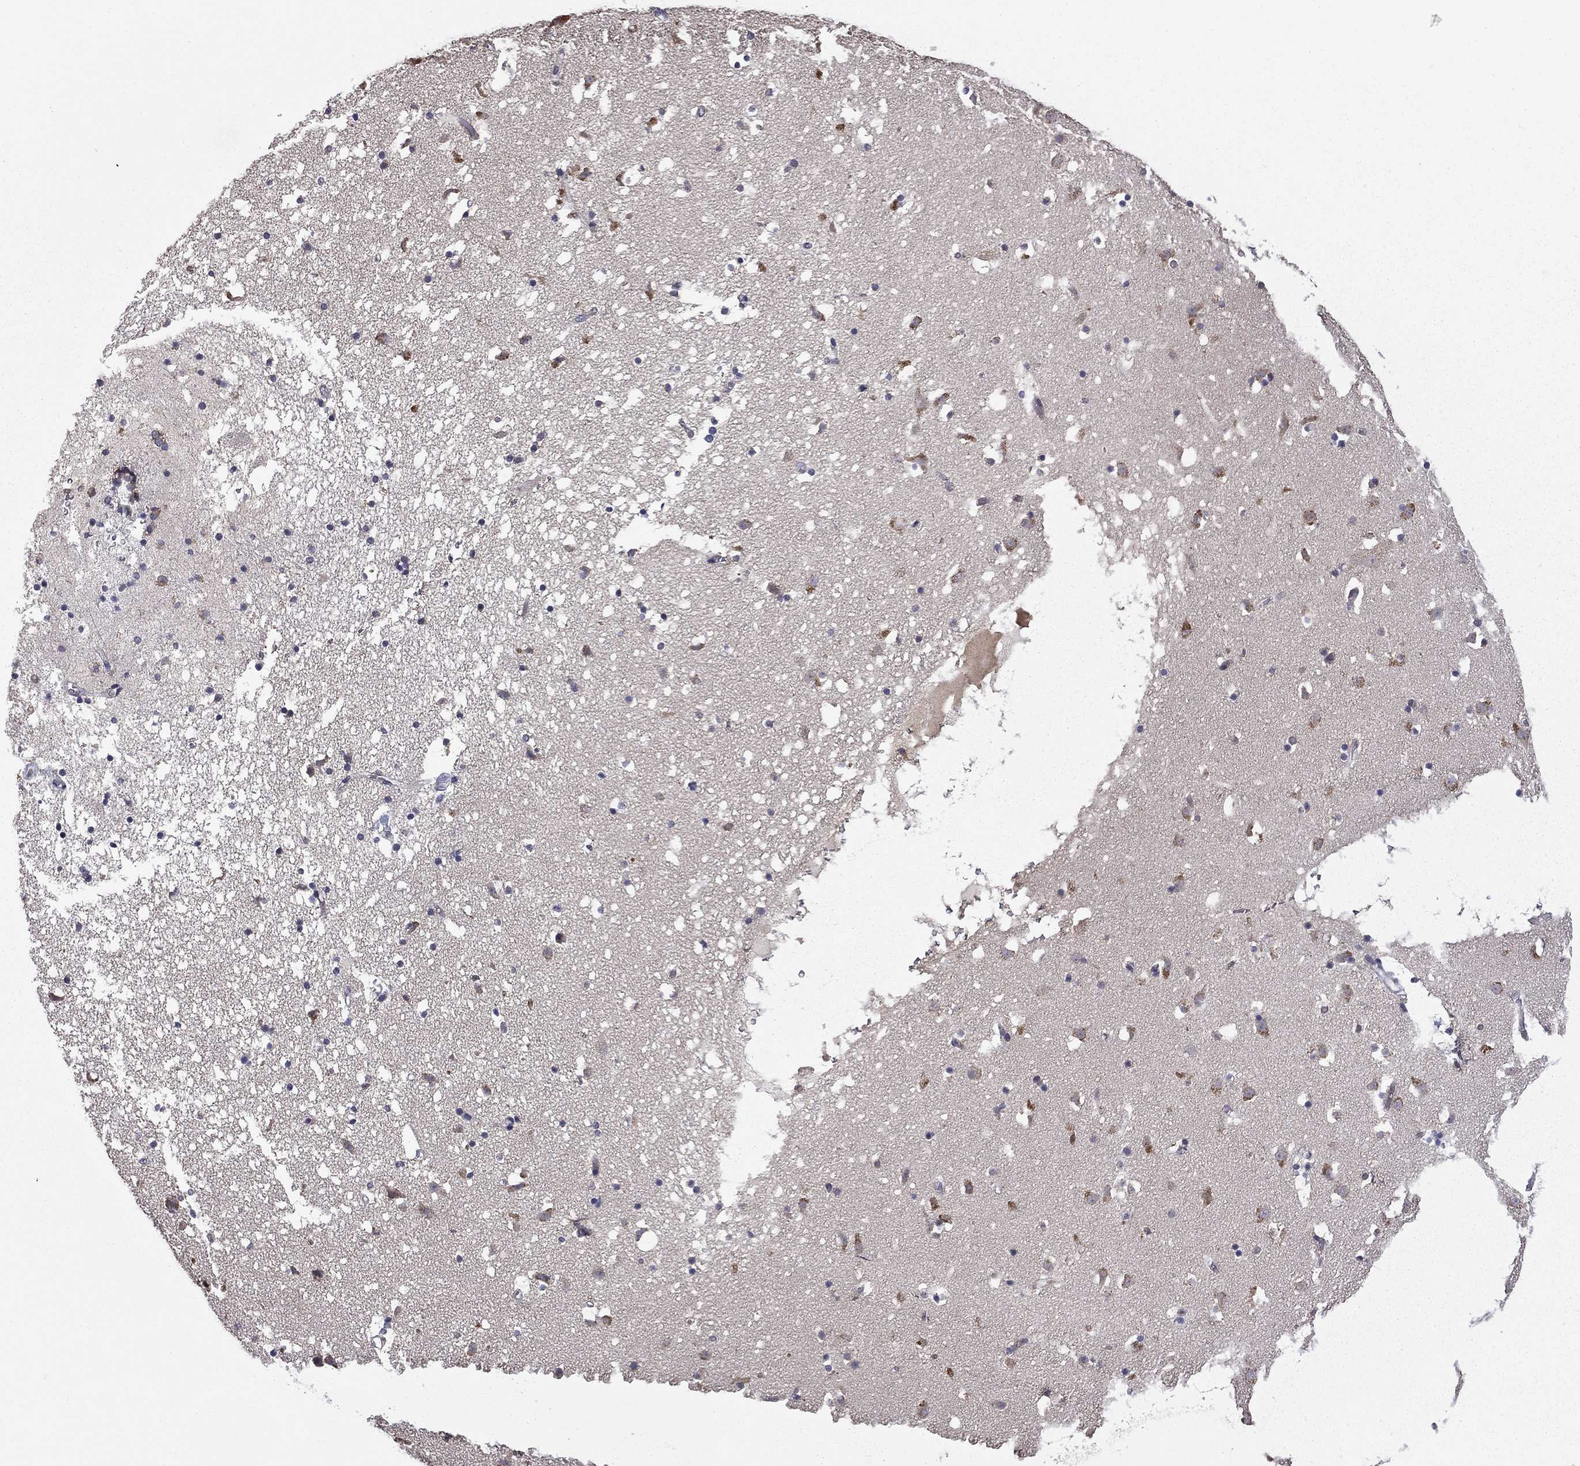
{"staining": {"intensity": "negative", "quantity": "none", "location": "none"}, "tissue": "caudate", "cell_type": "Glial cells", "image_type": "normal", "snomed": [{"axis": "morphology", "description": "Normal tissue, NOS"}, {"axis": "topography", "description": "Lateral ventricle wall"}], "caption": "Glial cells are negative for protein expression in benign human caudate. (Immunohistochemistry, brightfield microscopy, high magnification).", "gene": "CEACAM7", "patient": {"sex": "female", "age": 42}}